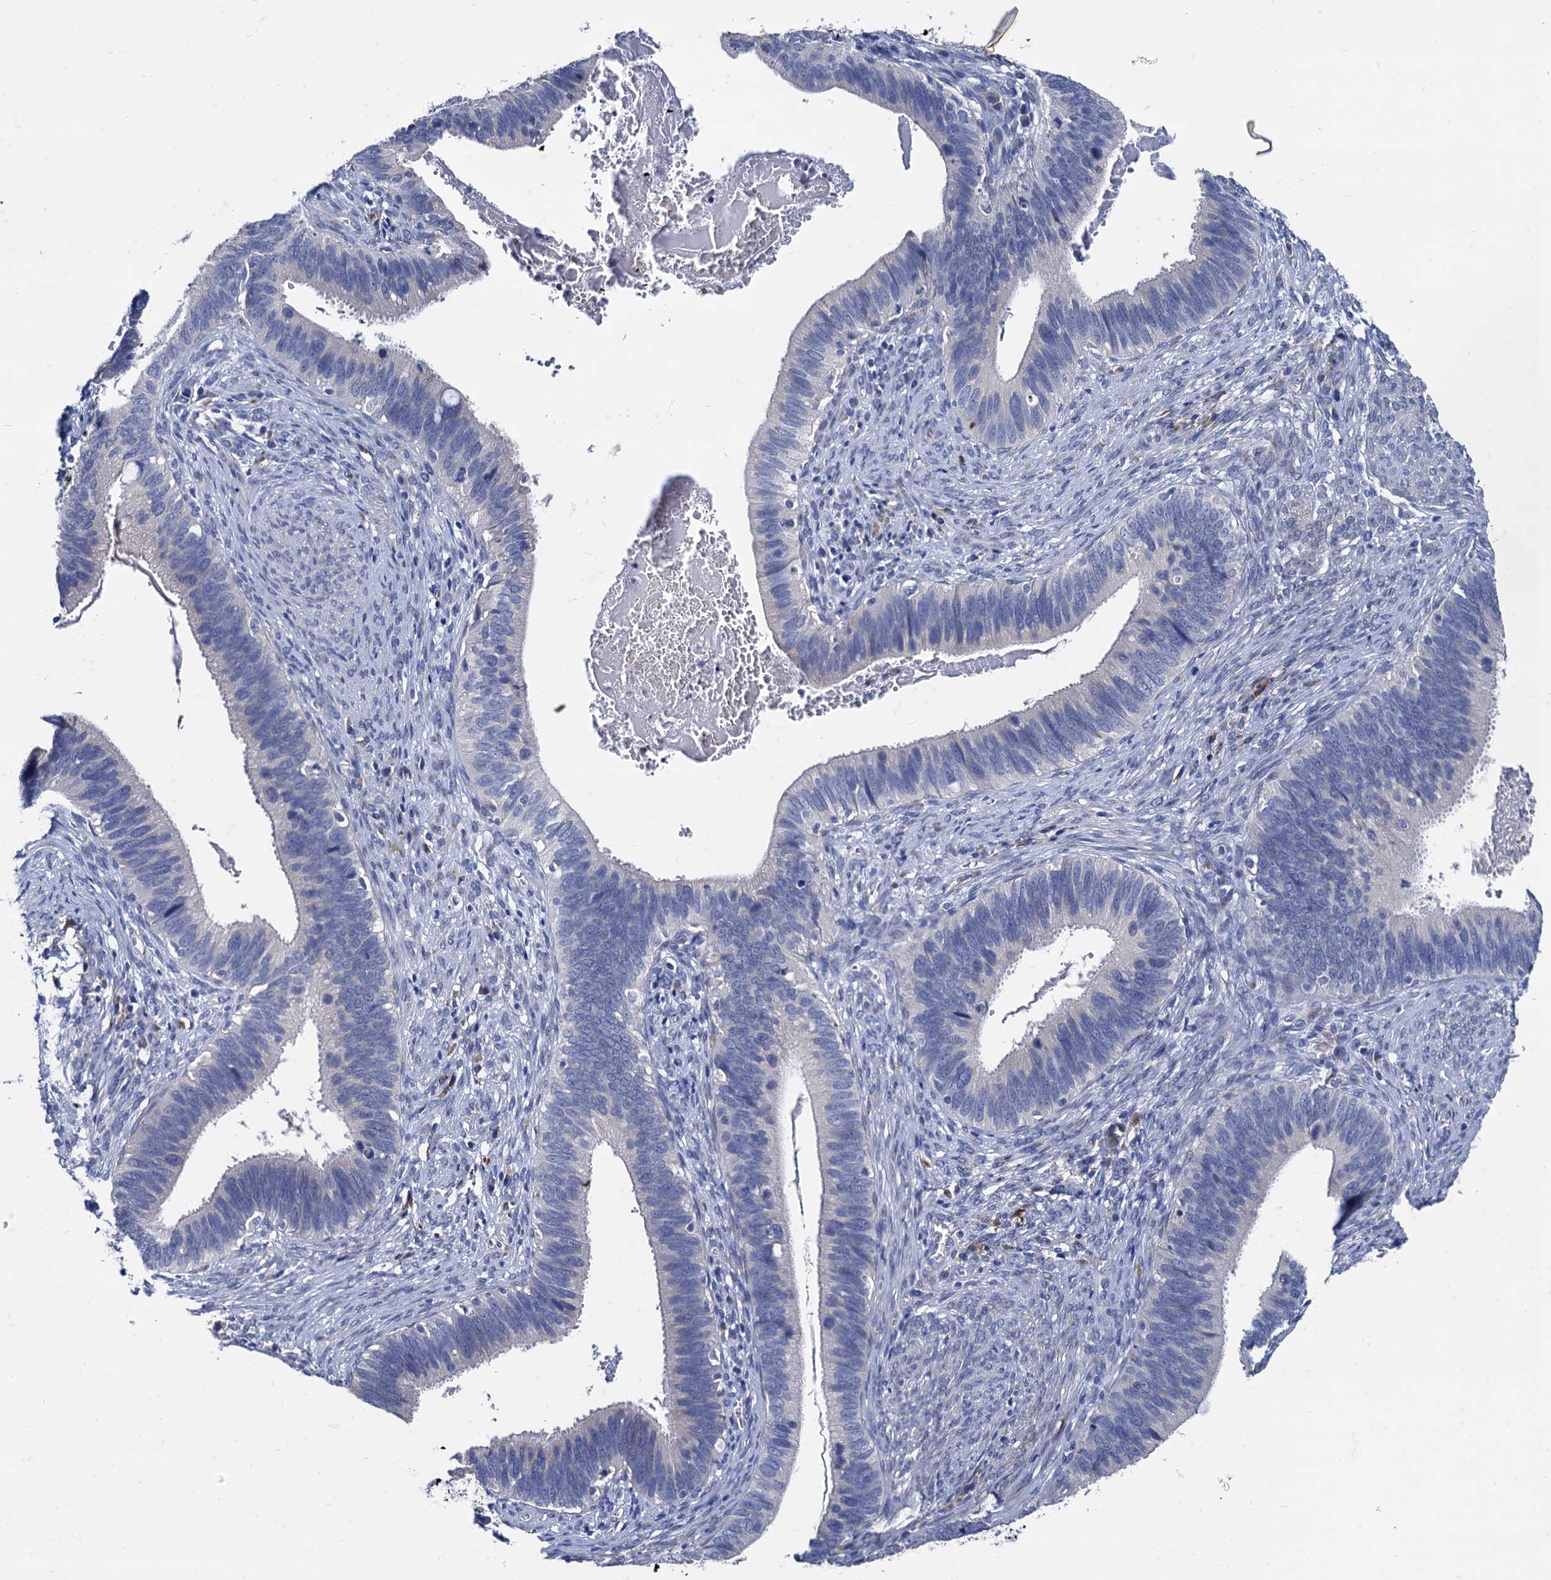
{"staining": {"intensity": "negative", "quantity": "none", "location": "none"}, "tissue": "cervical cancer", "cell_type": "Tumor cells", "image_type": "cancer", "snomed": [{"axis": "morphology", "description": "Adenocarcinoma, NOS"}, {"axis": "topography", "description": "Cervix"}], "caption": "Immunohistochemical staining of cervical cancer exhibits no significant staining in tumor cells.", "gene": "FOXR2", "patient": {"sex": "female", "age": 42}}